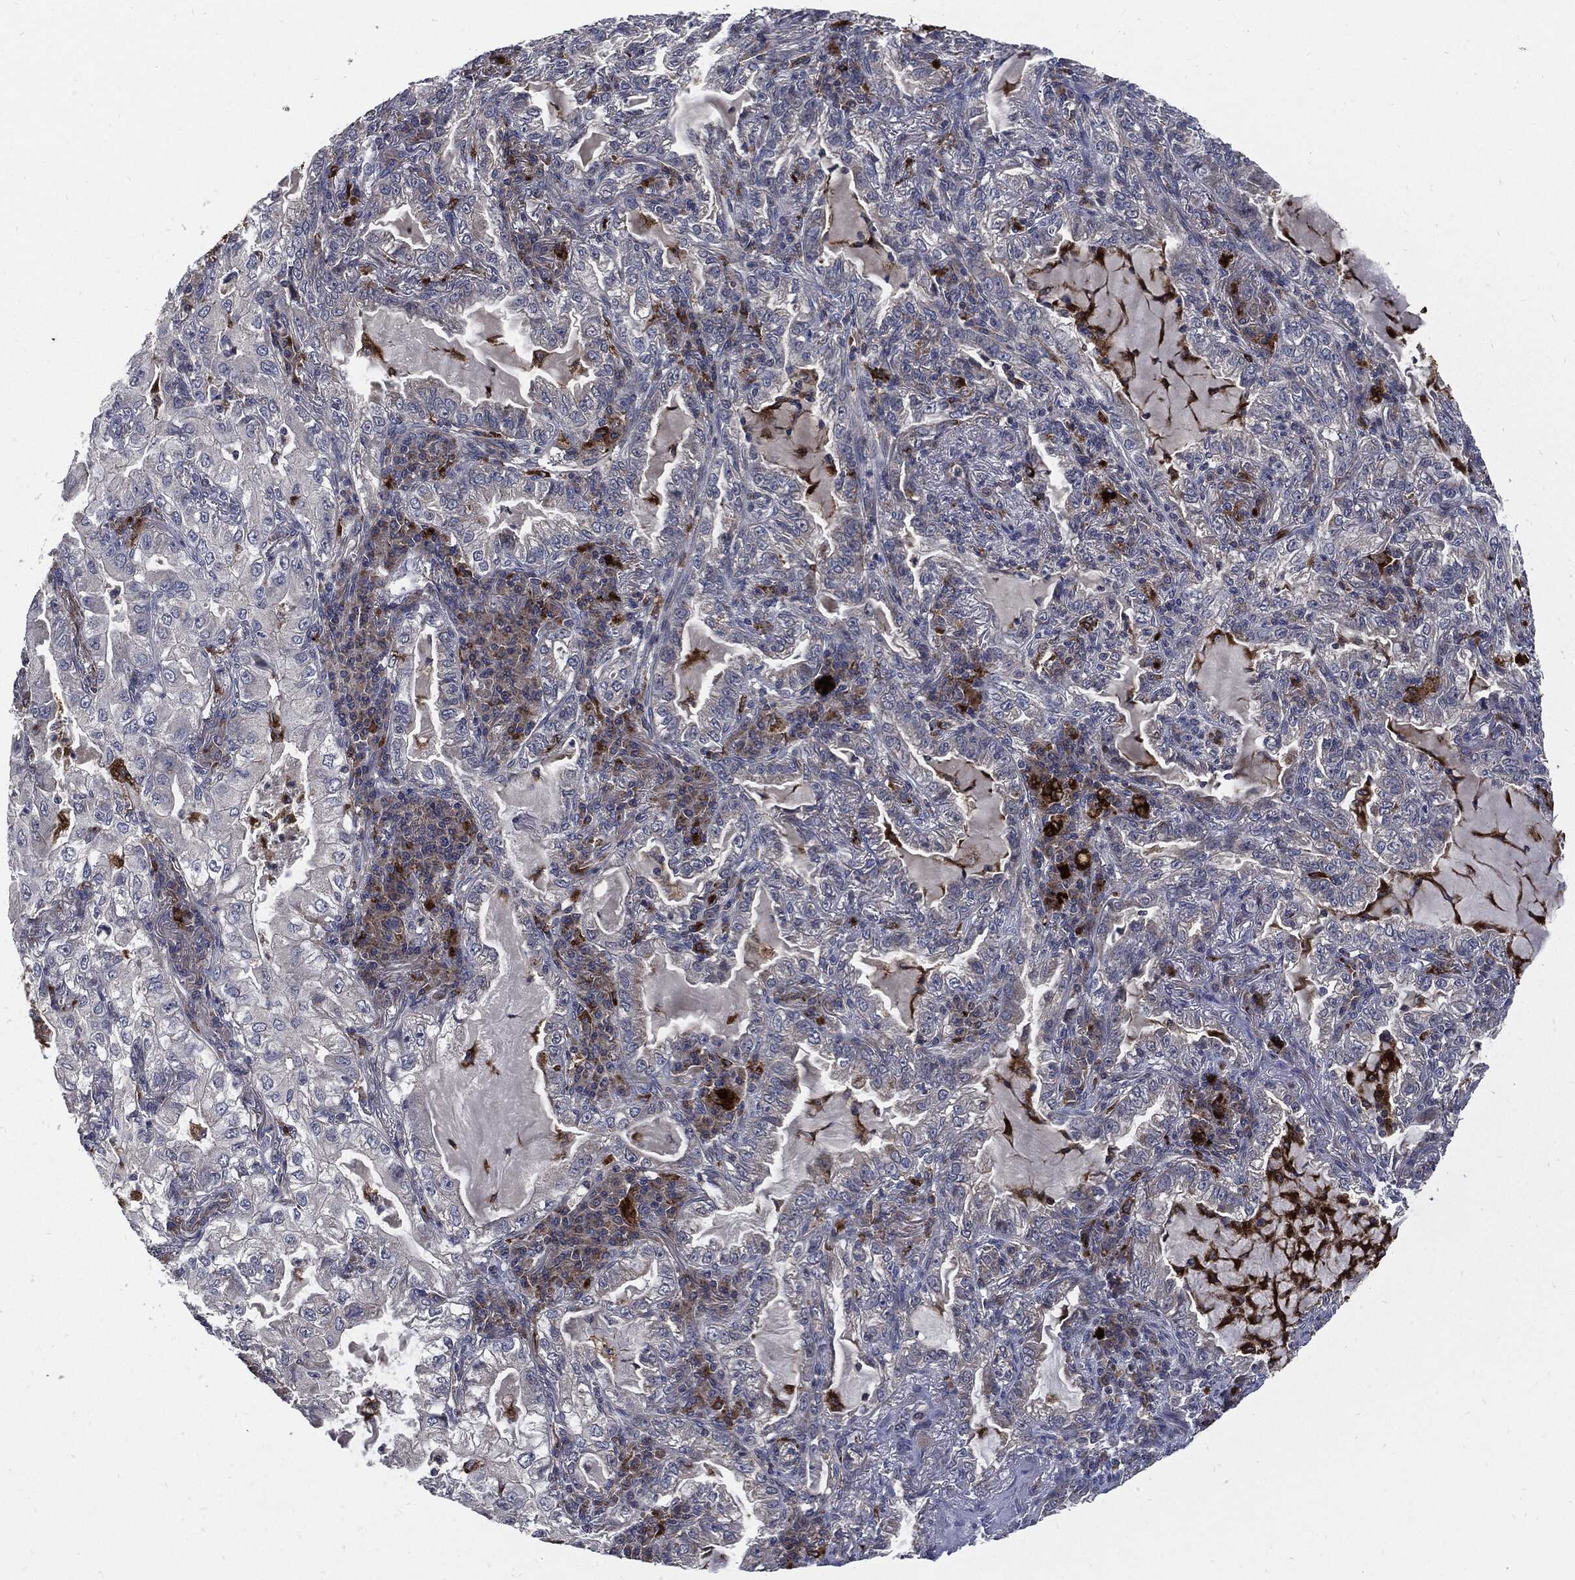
{"staining": {"intensity": "negative", "quantity": "none", "location": "none"}, "tissue": "lung cancer", "cell_type": "Tumor cells", "image_type": "cancer", "snomed": [{"axis": "morphology", "description": "Adenocarcinoma, NOS"}, {"axis": "topography", "description": "Lung"}], "caption": "Tumor cells show no significant staining in adenocarcinoma (lung). (Immunohistochemistry, brightfield microscopy, high magnification).", "gene": "SLC31A2", "patient": {"sex": "female", "age": 73}}